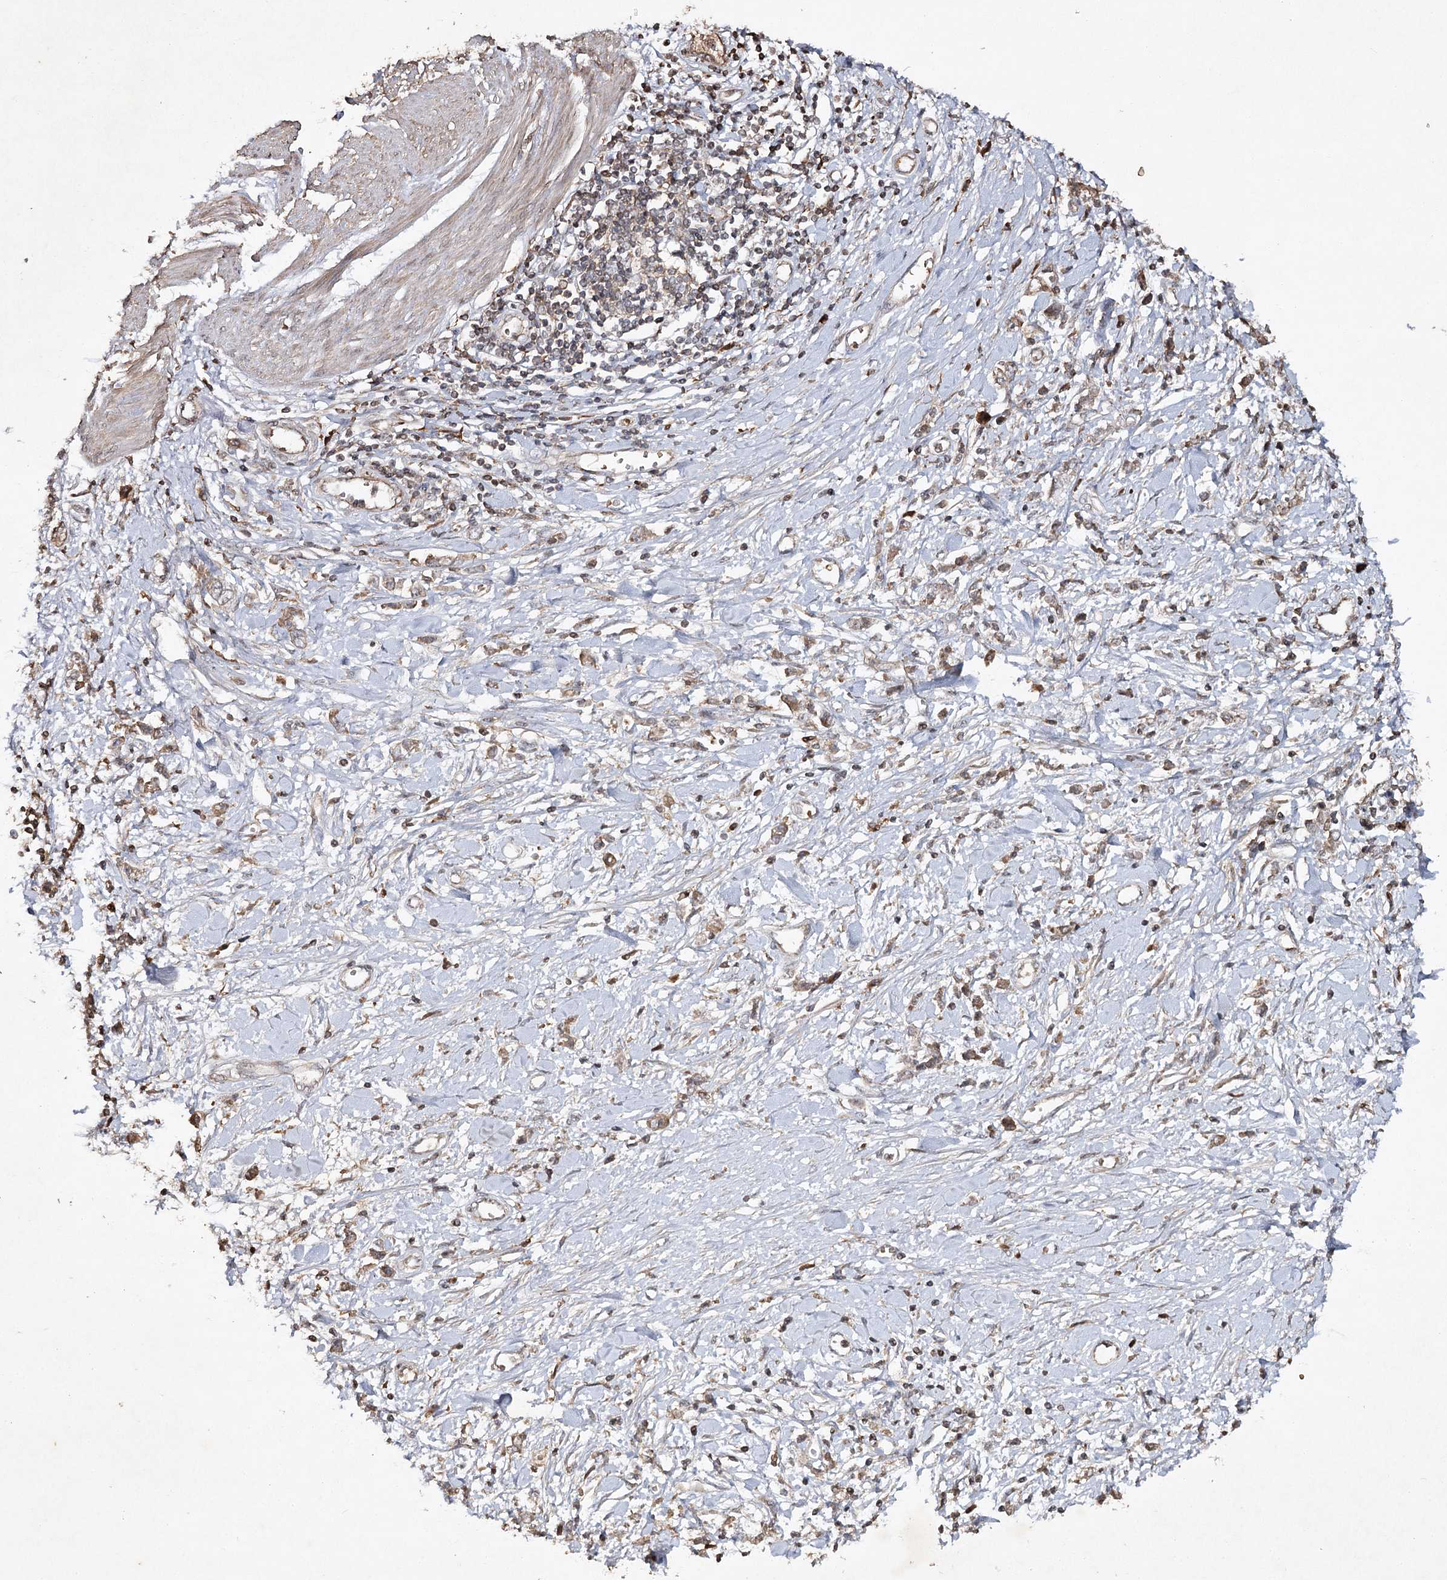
{"staining": {"intensity": "weak", "quantity": "<25%", "location": "cytoplasmic/membranous"}, "tissue": "stomach cancer", "cell_type": "Tumor cells", "image_type": "cancer", "snomed": [{"axis": "morphology", "description": "Adenocarcinoma, NOS"}, {"axis": "topography", "description": "Stomach"}], "caption": "An immunohistochemistry photomicrograph of stomach adenocarcinoma is shown. There is no staining in tumor cells of stomach adenocarcinoma. (DAB (3,3'-diaminobenzidine) immunohistochemistry visualized using brightfield microscopy, high magnification).", "gene": "CYP2B6", "patient": {"sex": "female", "age": 76}}